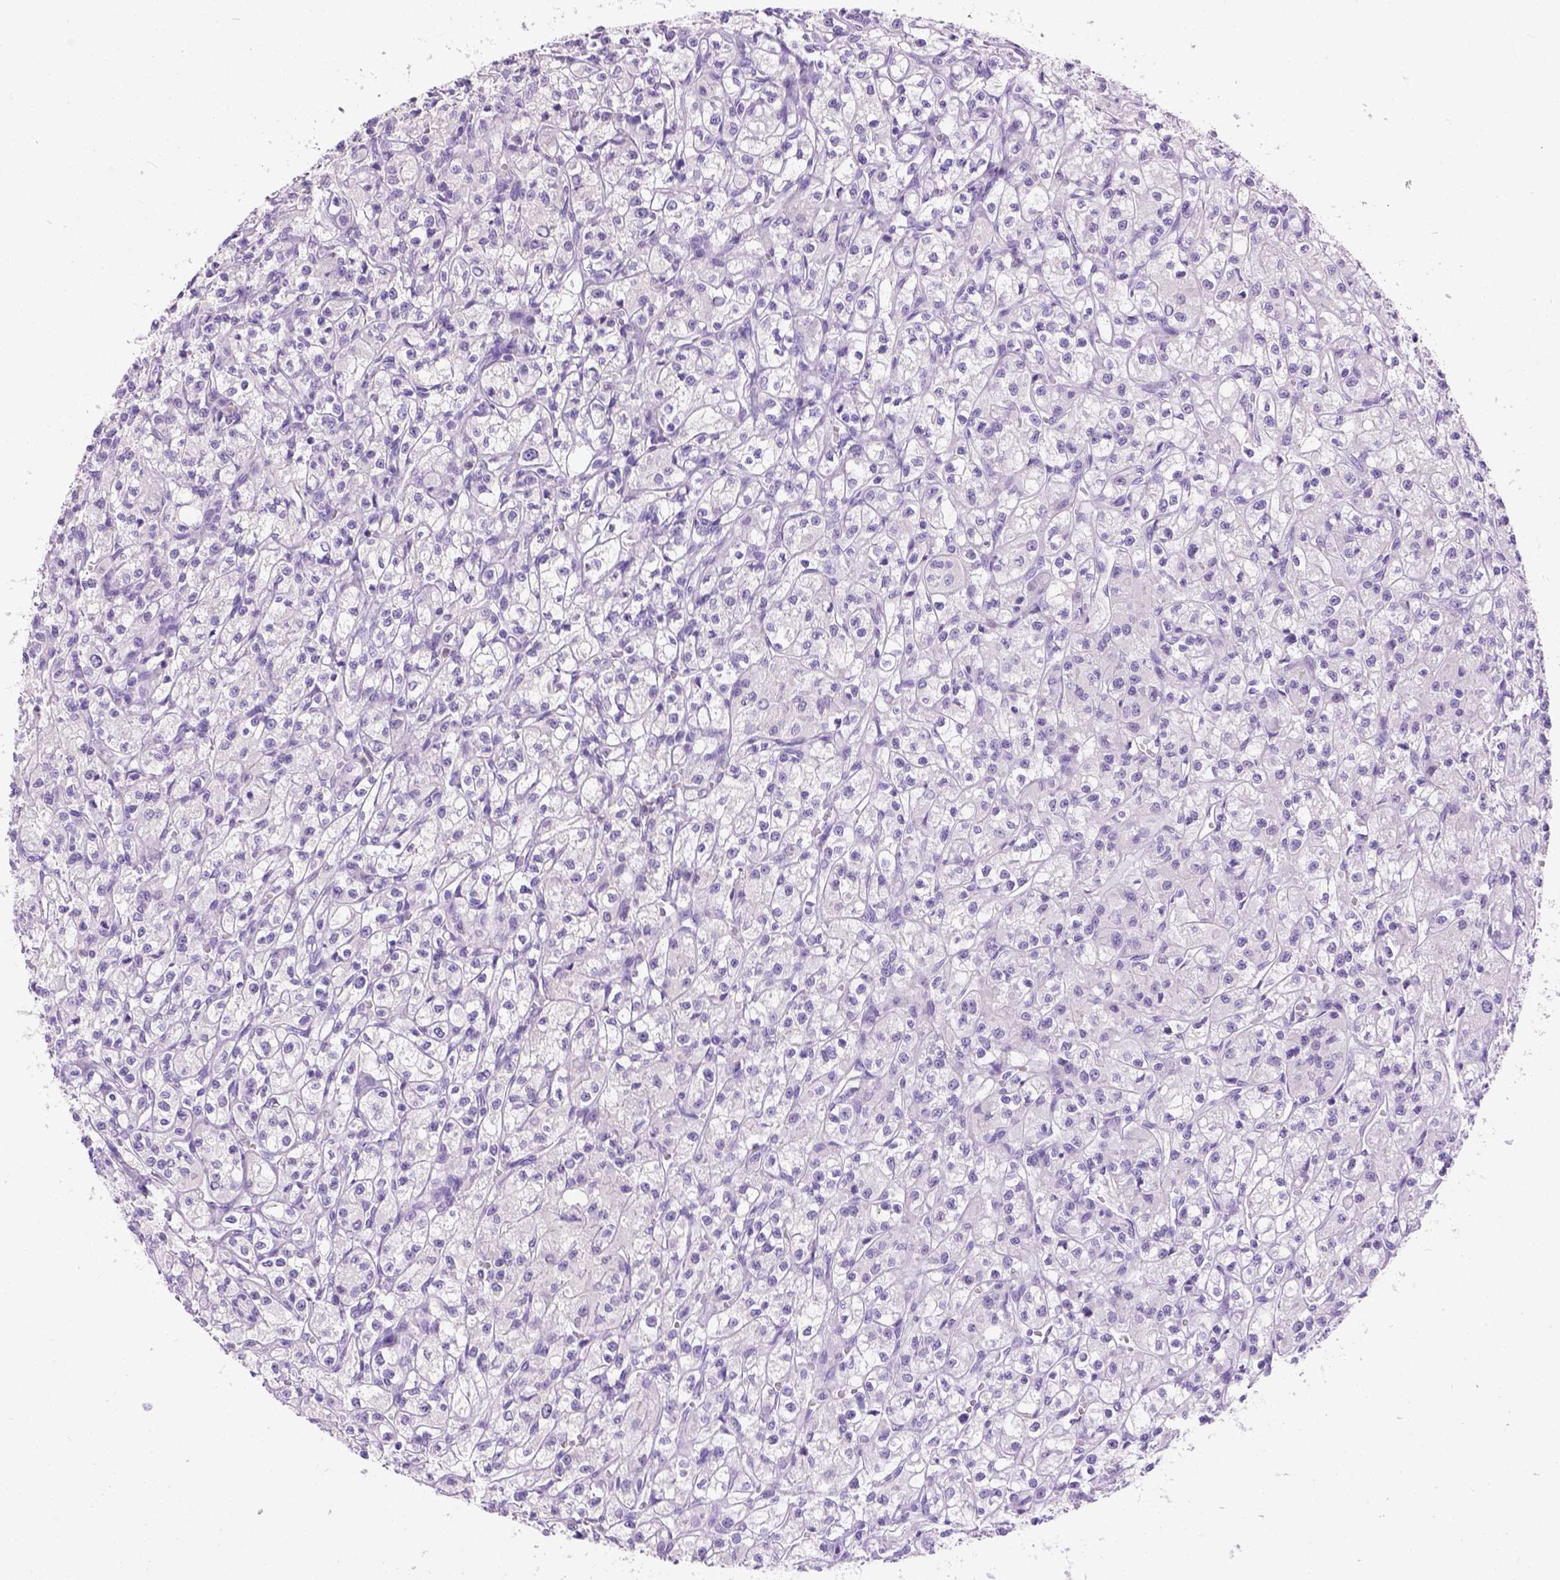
{"staining": {"intensity": "negative", "quantity": "none", "location": "none"}, "tissue": "renal cancer", "cell_type": "Tumor cells", "image_type": "cancer", "snomed": [{"axis": "morphology", "description": "Adenocarcinoma, NOS"}, {"axis": "topography", "description": "Kidney"}], "caption": "This is a micrograph of immunohistochemistry staining of renal cancer (adenocarcinoma), which shows no positivity in tumor cells.", "gene": "TMEM38A", "patient": {"sex": "female", "age": 70}}